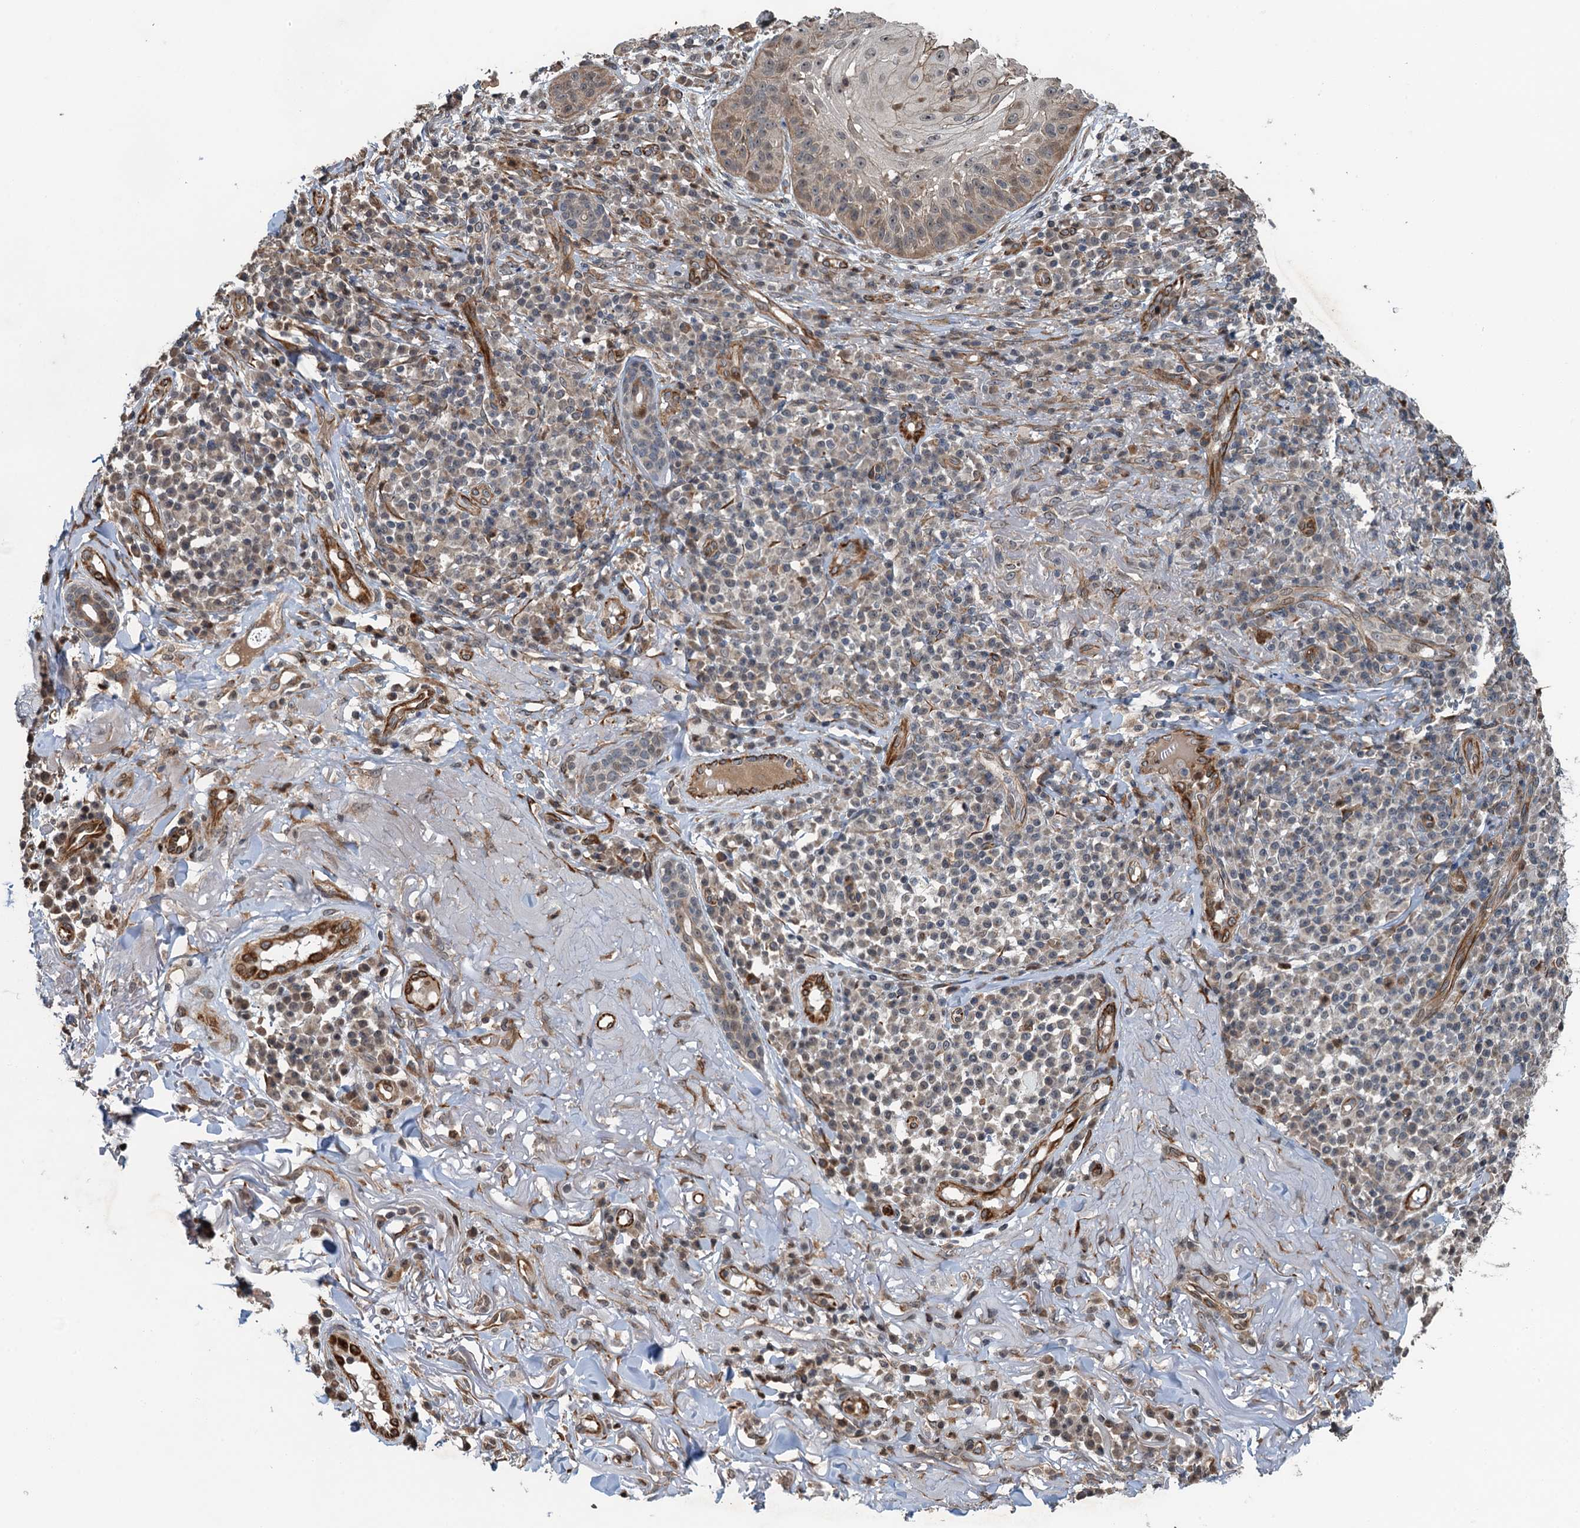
{"staining": {"intensity": "moderate", "quantity": "<25%", "location": "cytoplasmic/membranous"}, "tissue": "skin cancer", "cell_type": "Tumor cells", "image_type": "cancer", "snomed": [{"axis": "morphology", "description": "Normal tissue, NOS"}, {"axis": "morphology", "description": "Basal cell carcinoma"}, {"axis": "topography", "description": "Skin"}], "caption": "Brown immunohistochemical staining in skin cancer demonstrates moderate cytoplasmic/membranous expression in approximately <25% of tumor cells.", "gene": "WHAMM", "patient": {"sex": "male", "age": 93}}